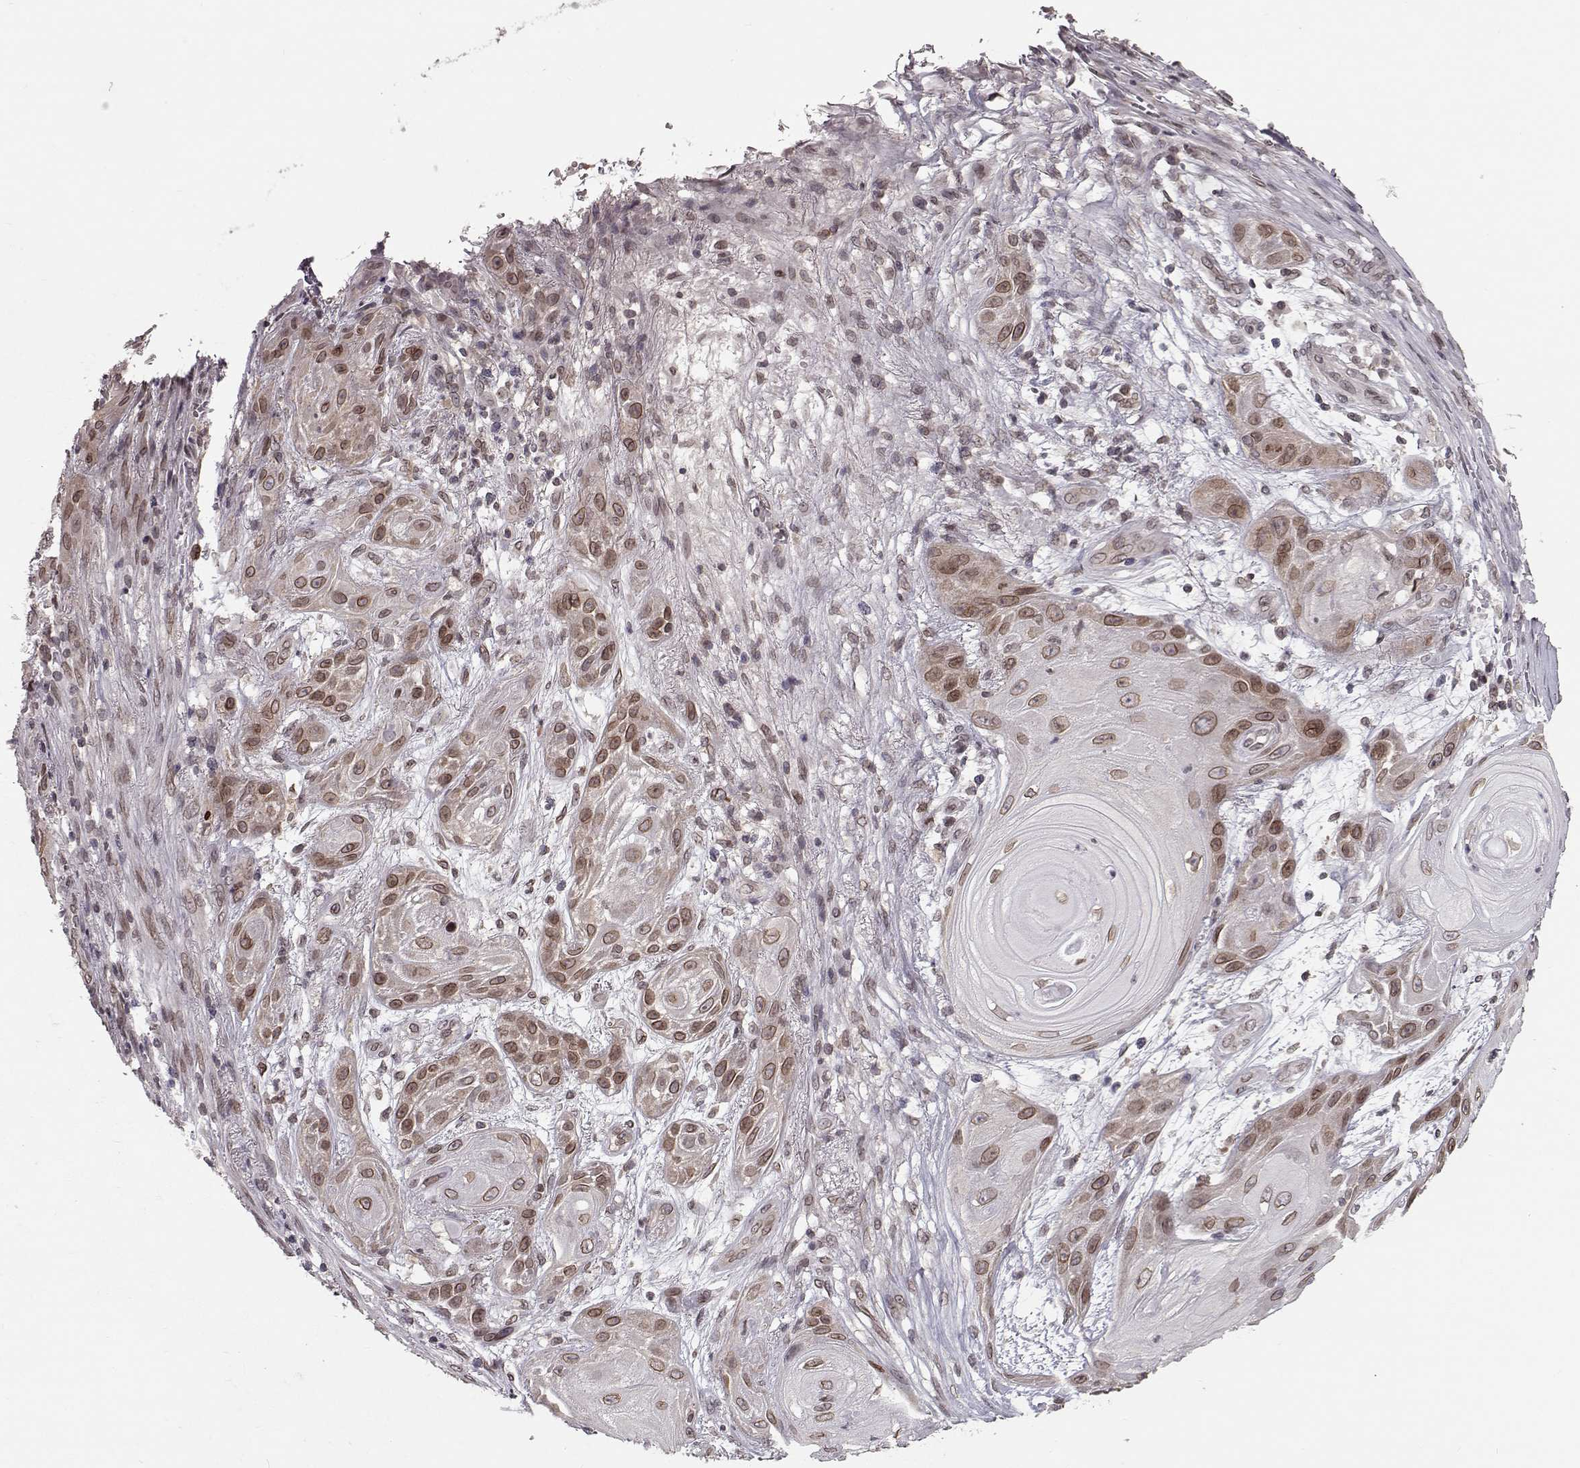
{"staining": {"intensity": "moderate", "quantity": ">75%", "location": "cytoplasmic/membranous,nuclear"}, "tissue": "skin cancer", "cell_type": "Tumor cells", "image_type": "cancer", "snomed": [{"axis": "morphology", "description": "Squamous cell carcinoma, NOS"}, {"axis": "topography", "description": "Skin"}], "caption": "Immunohistochemical staining of human squamous cell carcinoma (skin) demonstrates medium levels of moderate cytoplasmic/membranous and nuclear protein expression in about >75% of tumor cells.", "gene": "NUP37", "patient": {"sex": "male", "age": 62}}